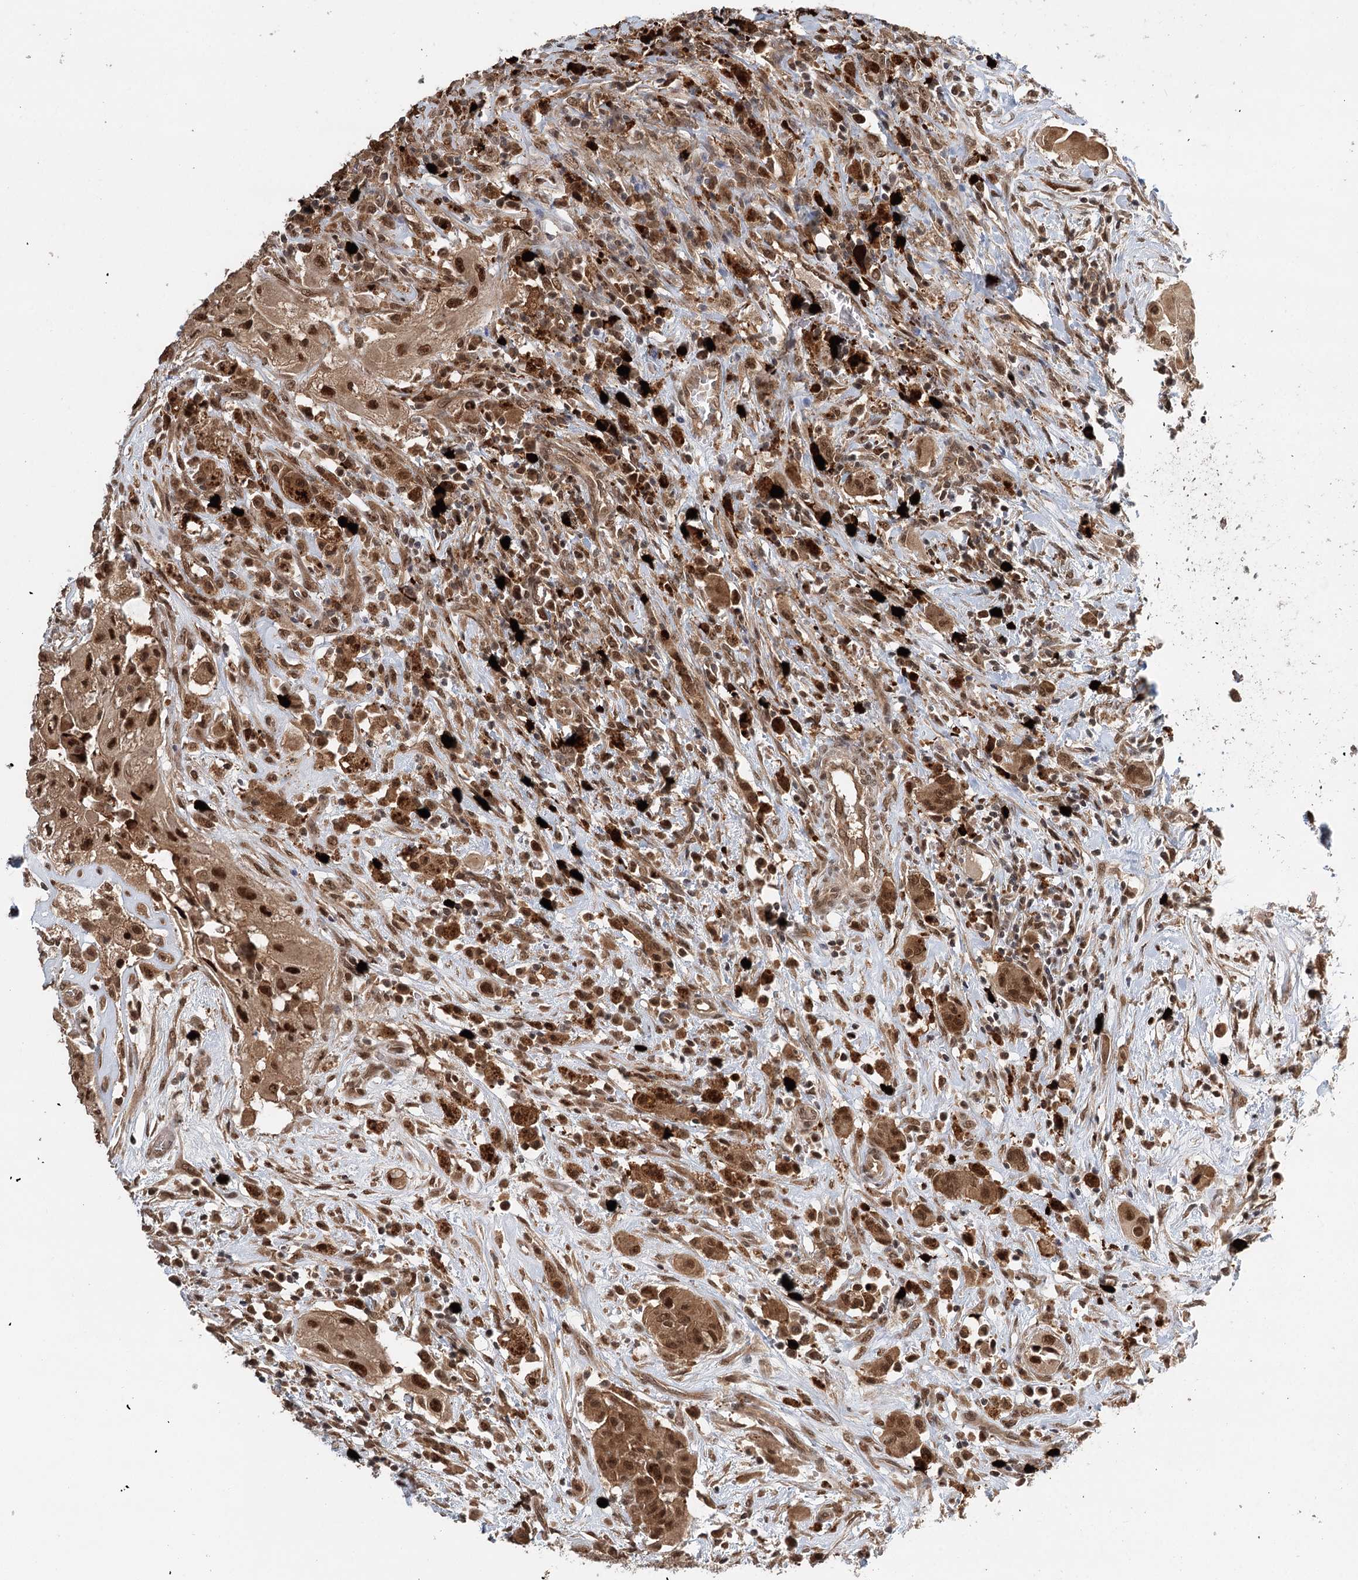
{"staining": {"intensity": "strong", "quantity": ">75%", "location": "cytoplasmic/membranous,nuclear"}, "tissue": "thyroid cancer", "cell_type": "Tumor cells", "image_type": "cancer", "snomed": [{"axis": "morphology", "description": "Papillary adenocarcinoma, NOS"}, {"axis": "topography", "description": "Thyroid gland"}], "caption": "Thyroid papillary adenocarcinoma was stained to show a protein in brown. There is high levels of strong cytoplasmic/membranous and nuclear positivity in about >75% of tumor cells.", "gene": "N6AMT1", "patient": {"sex": "female", "age": 59}}